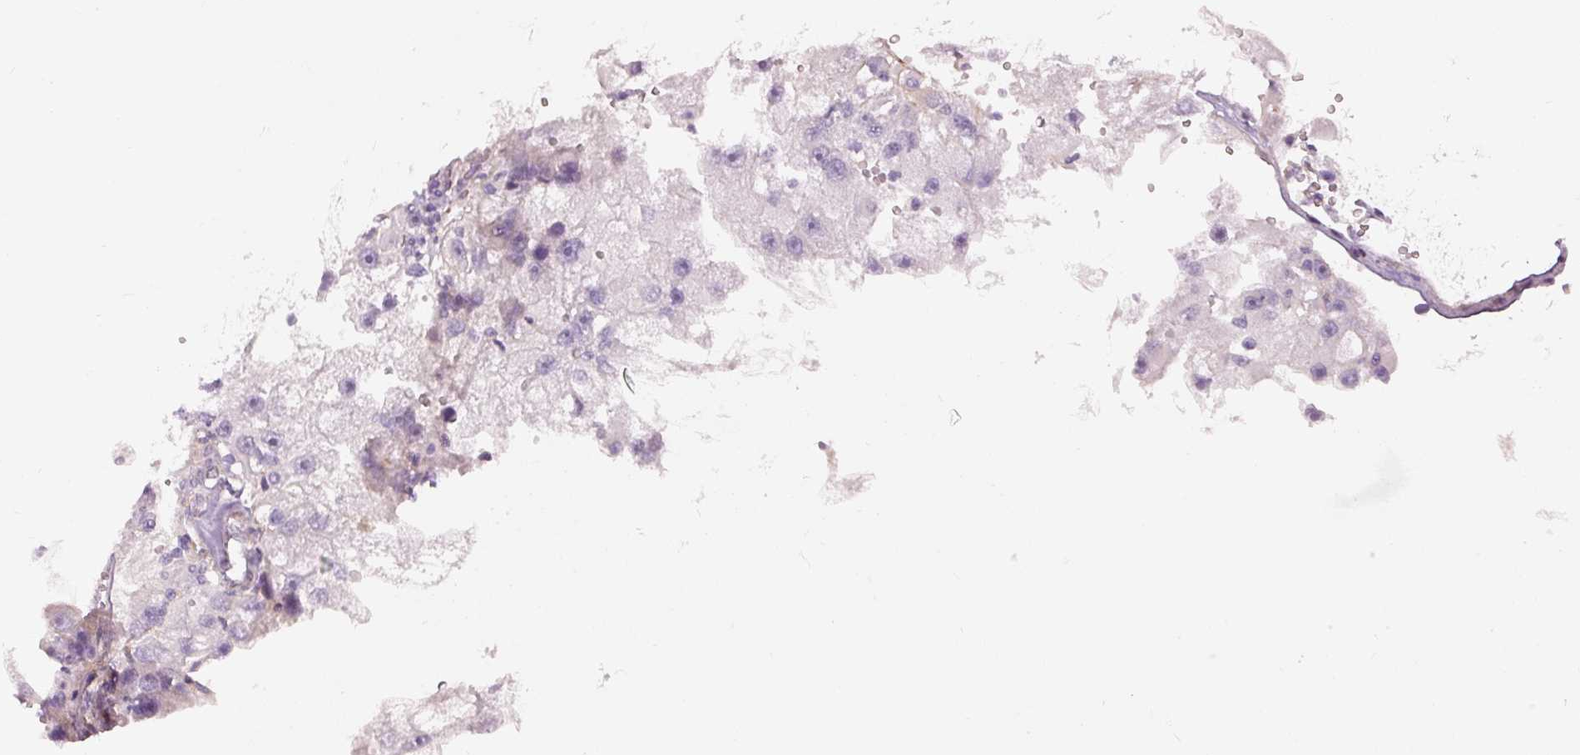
{"staining": {"intensity": "negative", "quantity": "none", "location": "none"}, "tissue": "renal cancer", "cell_type": "Tumor cells", "image_type": "cancer", "snomed": [{"axis": "morphology", "description": "Adenocarcinoma, NOS"}, {"axis": "topography", "description": "Kidney"}], "caption": "Immunohistochemistry of renal cancer (adenocarcinoma) exhibits no expression in tumor cells.", "gene": "OSR2", "patient": {"sex": "male", "age": 63}}